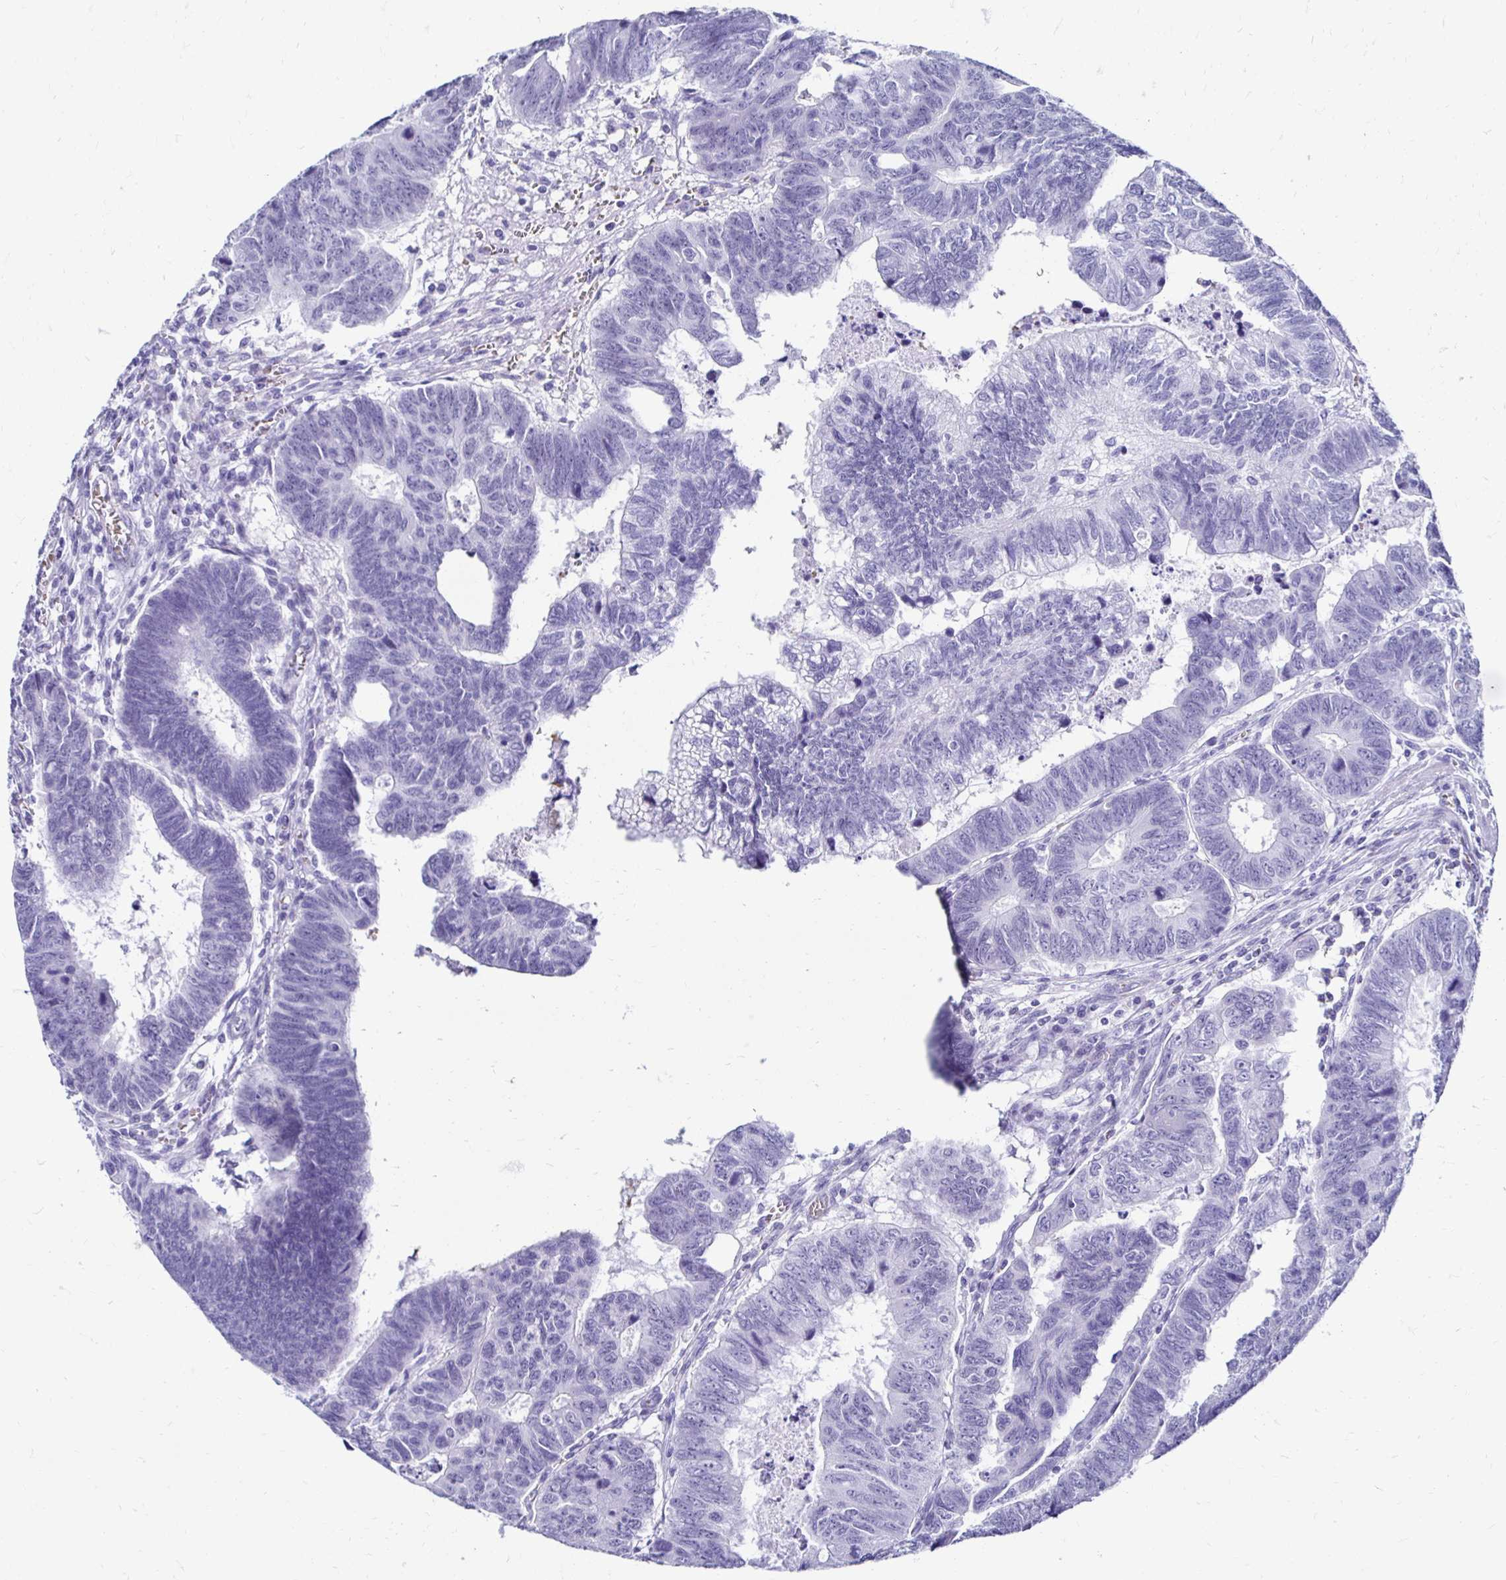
{"staining": {"intensity": "negative", "quantity": "none", "location": "none"}, "tissue": "colorectal cancer", "cell_type": "Tumor cells", "image_type": "cancer", "snomed": [{"axis": "morphology", "description": "Adenocarcinoma, NOS"}, {"axis": "topography", "description": "Colon"}], "caption": "High magnification brightfield microscopy of adenocarcinoma (colorectal) stained with DAB (3,3'-diaminobenzidine) (brown) and counterstained with hematoxylin (blue): tumor cells show no significant expression.", "gene": "RHBDL3", "patient": {"sex": "male", "age": 62}}